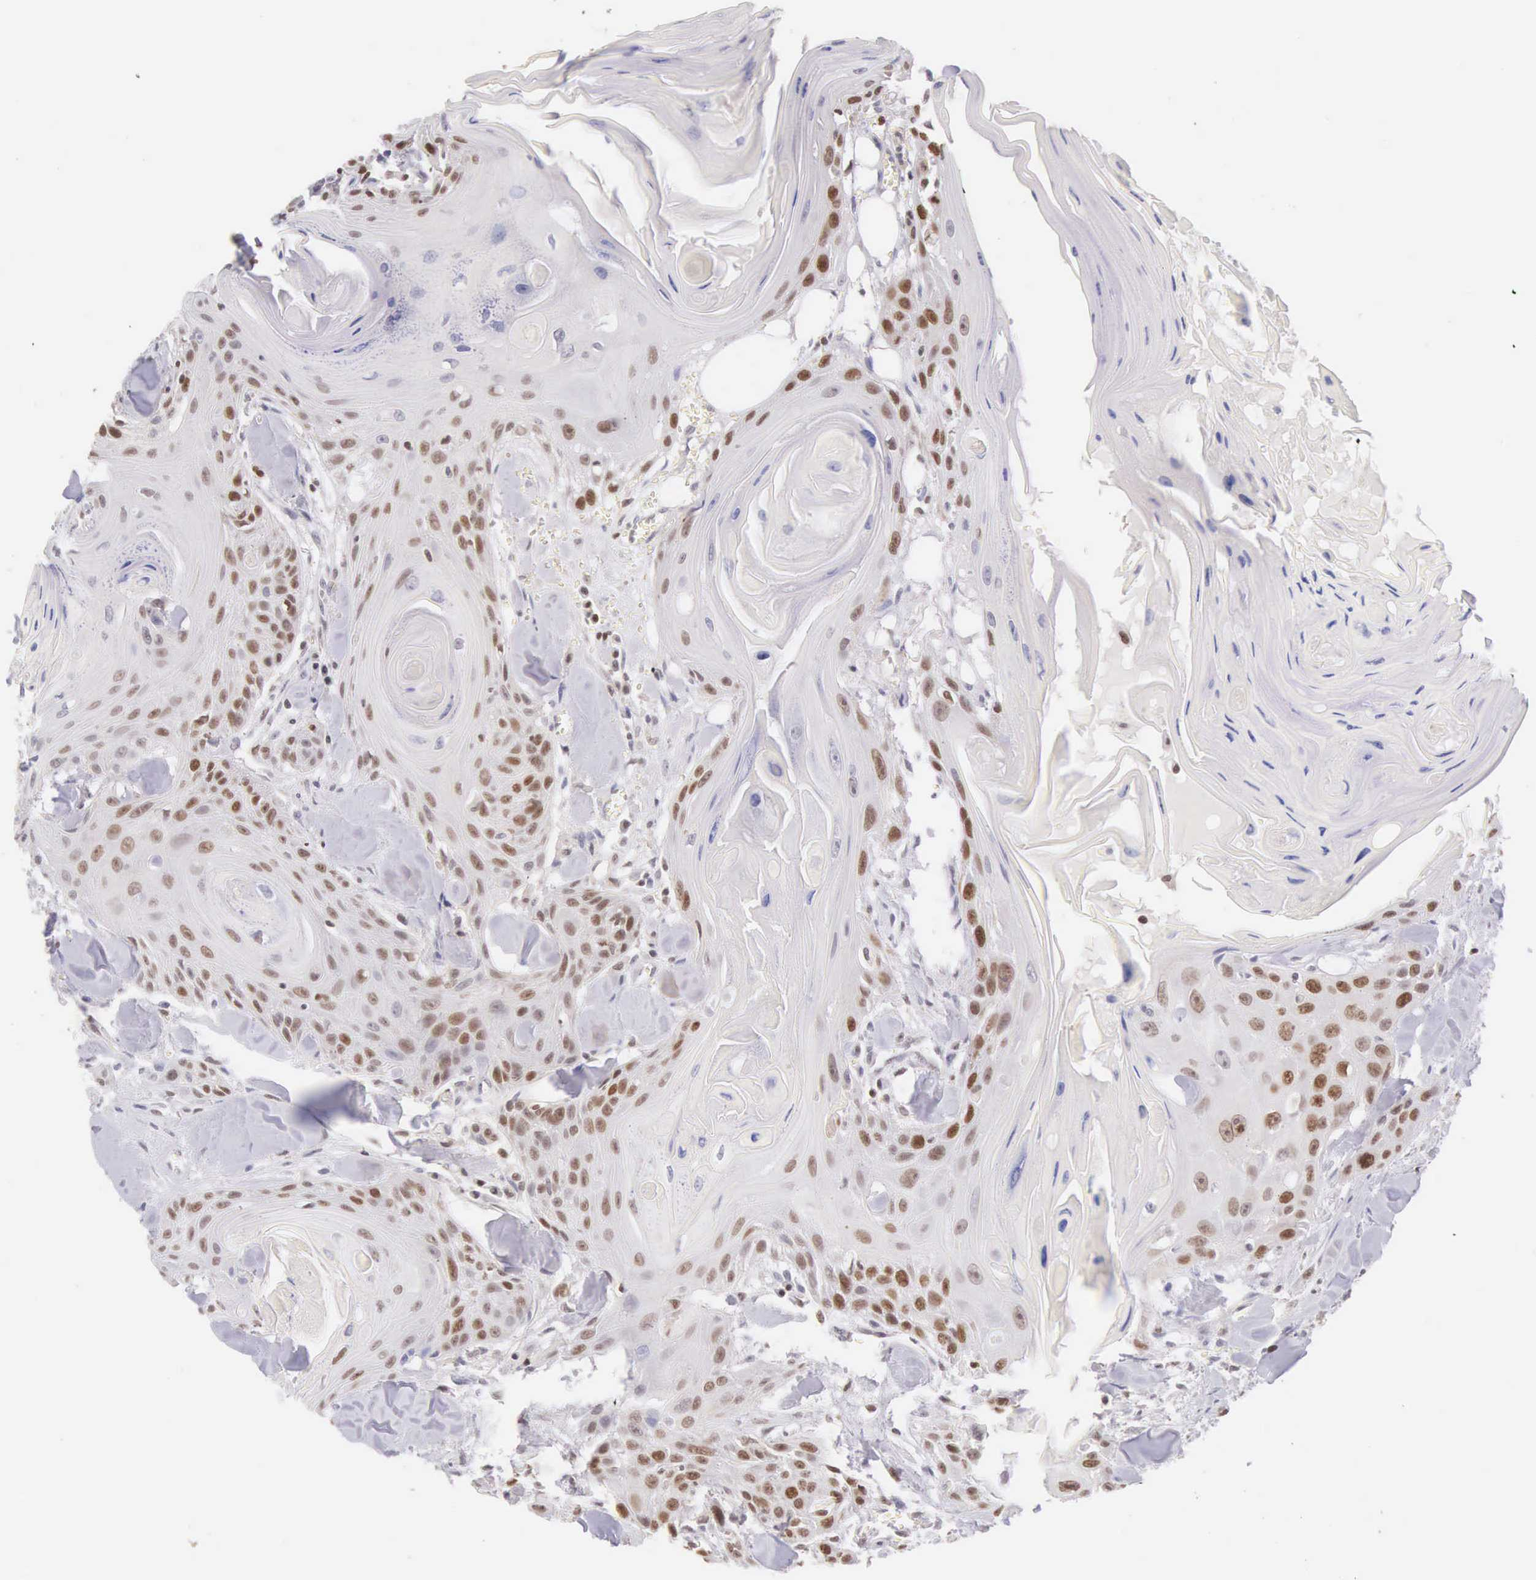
{"staining": {"intensity": "moderate", "quantity": "25%-75%", "location": "nuclear"}, "tissue": "head and neck cancer", "cell_type": "Tumor cells", "image_type": "cancer", "snomed": [{"axis": "morphology", "description": "Squamous cell carcinoma, NOS"}, {"axis": "morphology", "description": "Squamous cell carcinoma, metastatic, NOS"}, {"axis": "topography", "description": "Lymph node"}, {"axis": "topography", "description": "Salivary gland"}, {"axis": "topography", "description": "Head-Neck"}], "caption": "Immunohistochemical staining of squamous cell carcinoma (head and neck) shows medium levels of moderate nuclear staining in approximately 25%-75% of tumor cells.", "gene": "VRK1", "patient": {"sex": "female", "age": 74}}